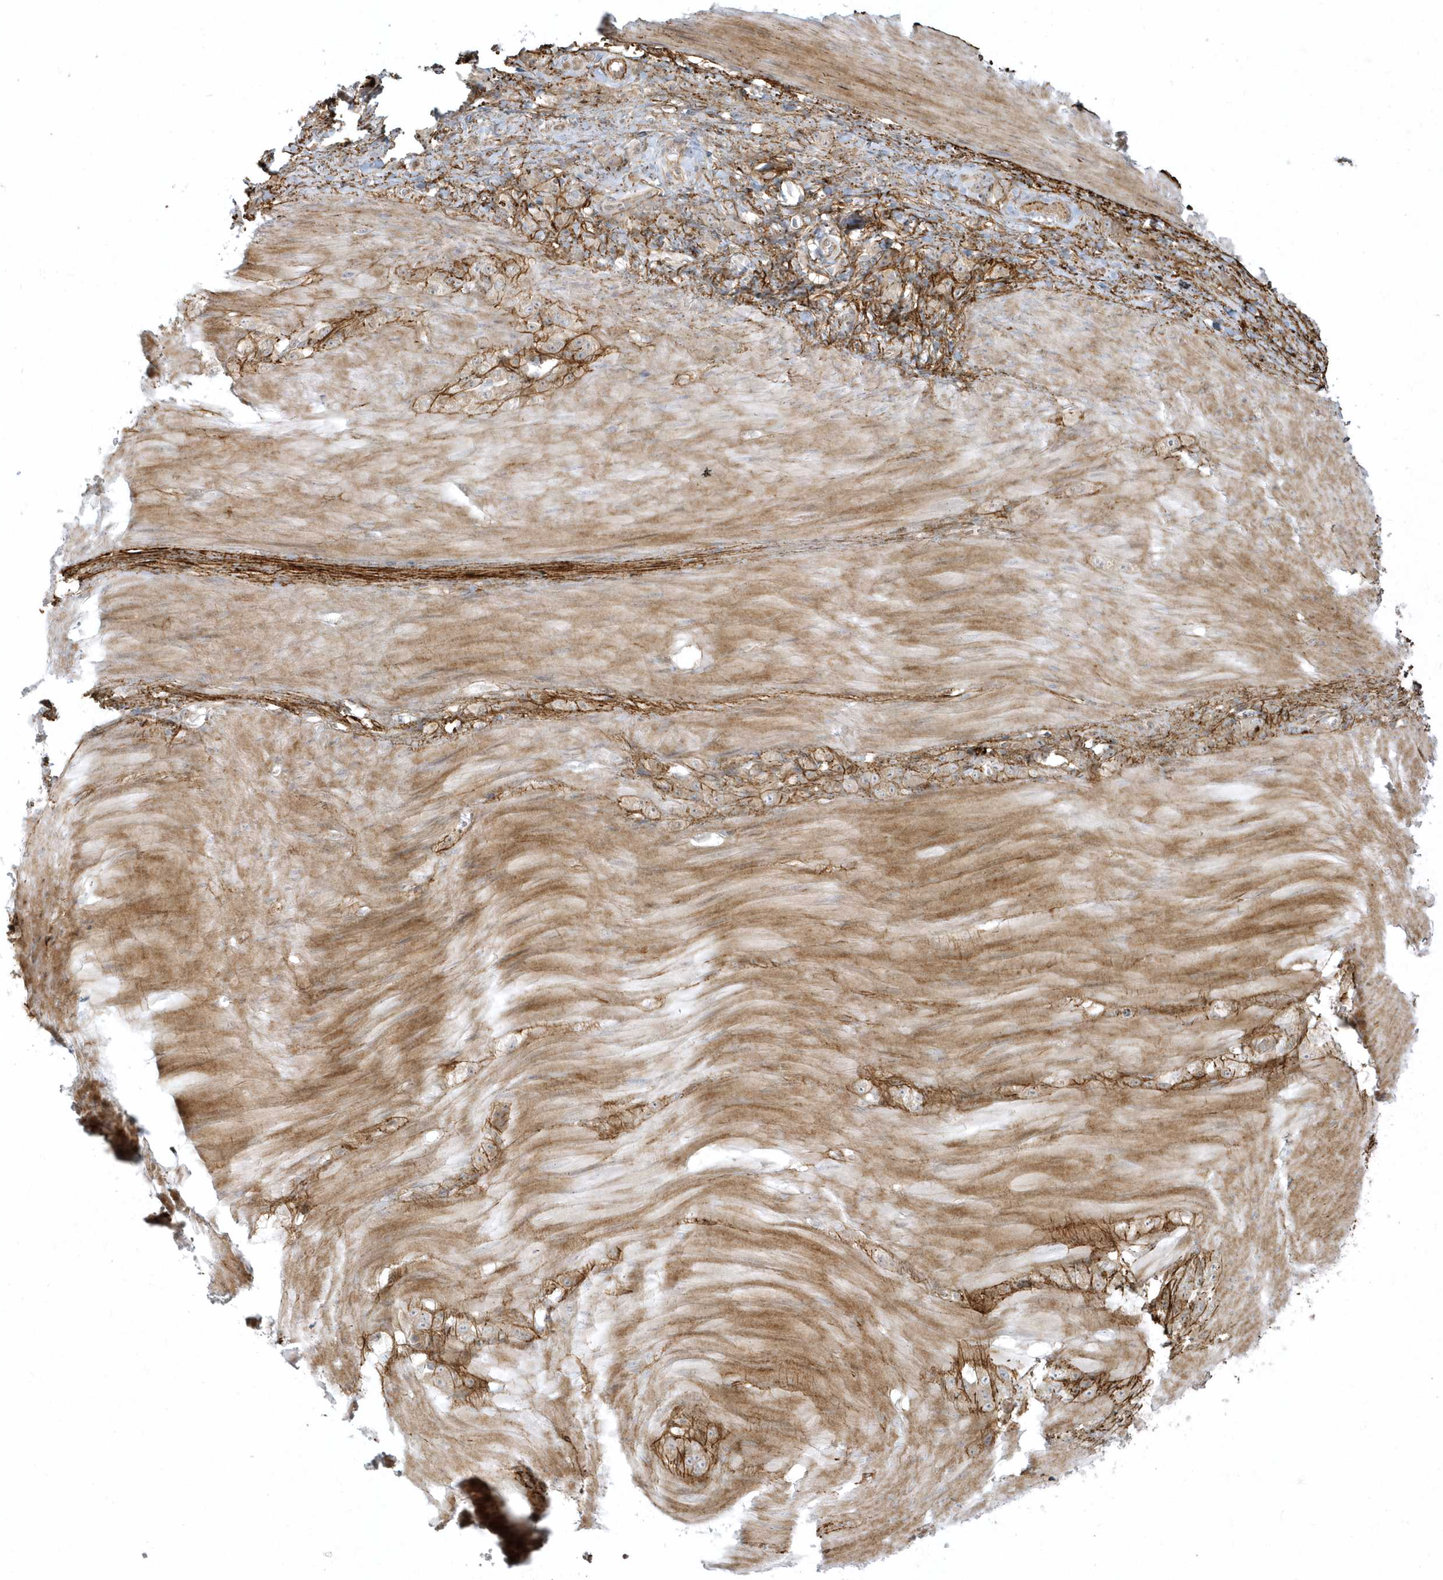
{"staining": {"intensity": "weak", "quantity": ">75%", "location": "cytoplasmic/membranous"}, "tissue": "stomach cancer", "cell_type": "Tumor cells", "image_type": "cancer", "snomed": [{"axis": "morphology", "description": "Normal tissue, NOS"}, {"axis": "morphology", "description": "Adenocarcinoma, NOS"}, {"axis": "topography", "description": "Stomach"}], "caption": "IHC image of adenocarcinoma (stomach) stained for a protein (brown), which exhibits low levels of weak cytoplasmic/membranous staining in about >75% of tumor cells.", "gene": "MASP2", "patient": {"sex": "male", "age": 82}}